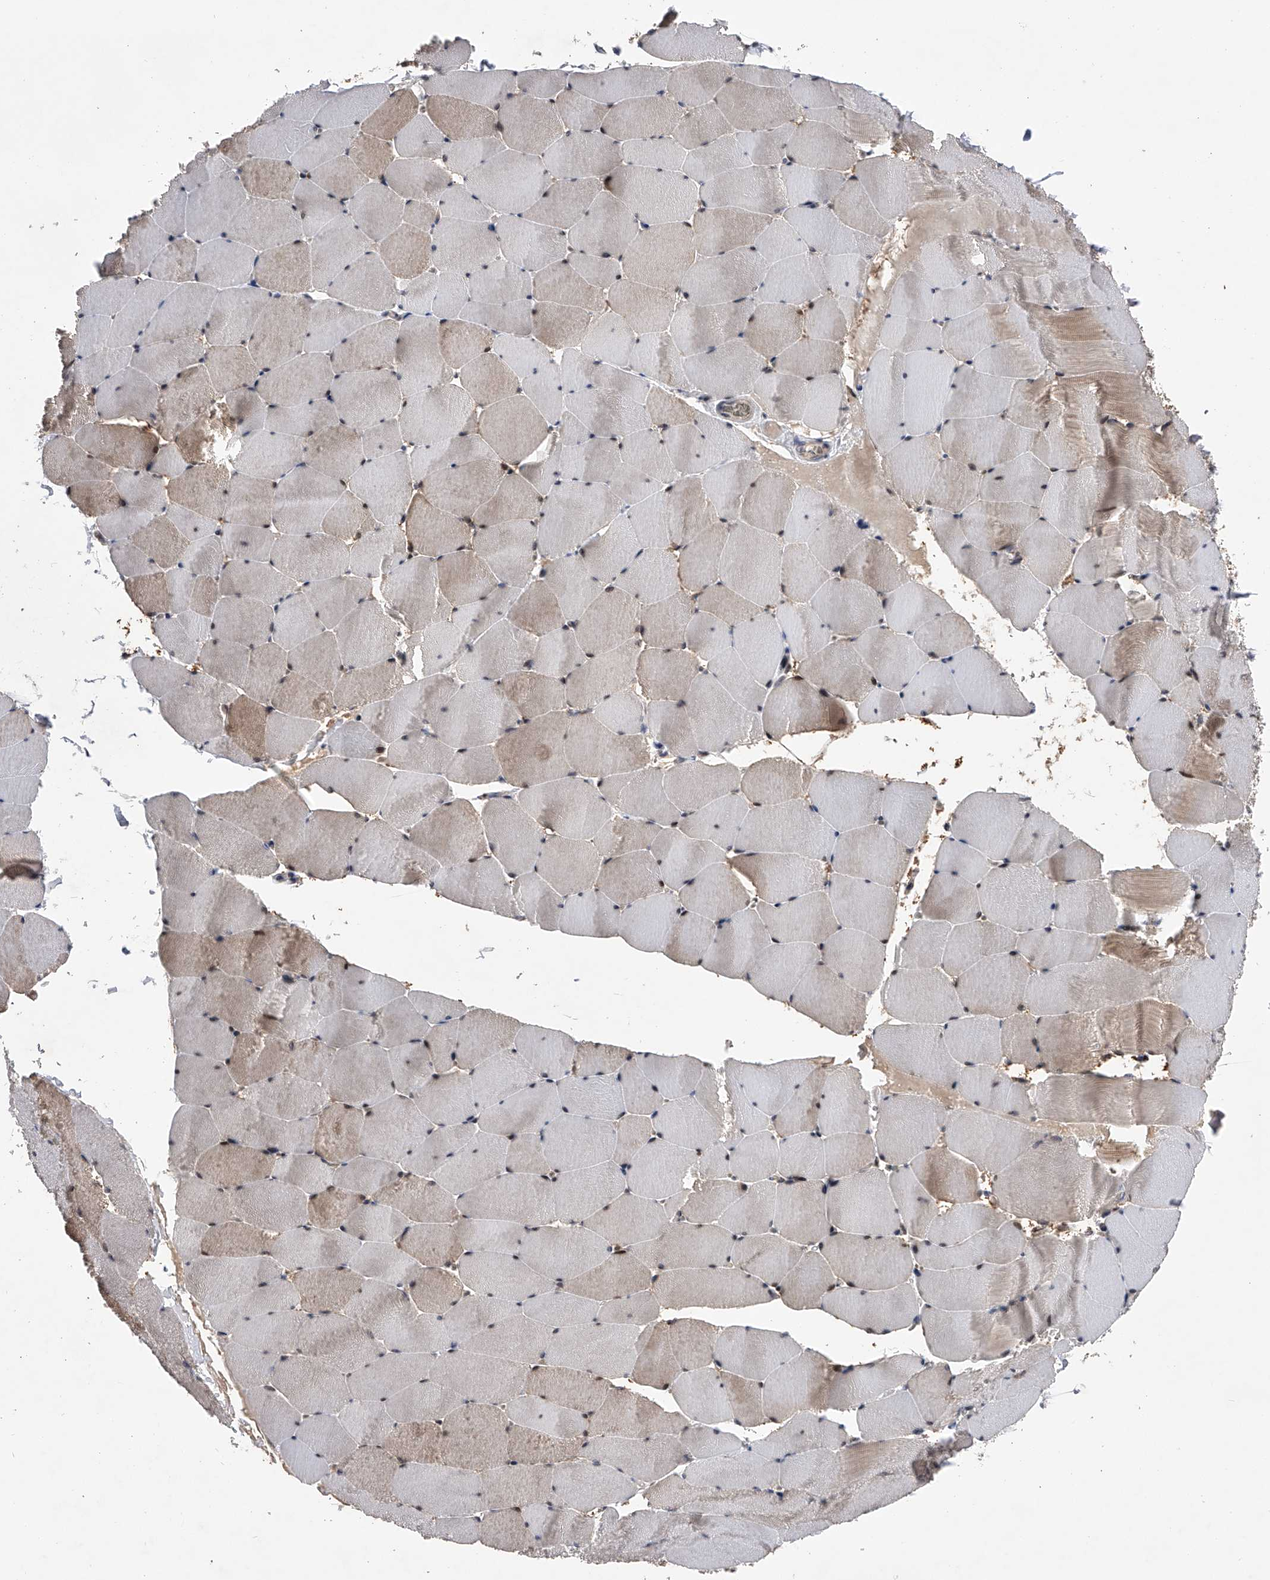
{"staining": {"intensity": "moderate", "quantity": "25%-75%", "location": "cytoplasmic/membranous"}, "tissue": "skeletal muscle", "cell_type": "Myocytes", "image_type": "normal", "snomed": [{"axis": "morphology", "description": "Normal tissue, NOS"}, {"axis": "topography", "description": "Skeletal muscle"}], "caption": "Brown immunohistochemical staining in normal human skeletal muscle exhibits moderate cytoplasmic/membranous positivity in approximately 25%-75% of myocytes.", "gene": "RWDD2A", "patient": {"sex": "male", "age": 62}}